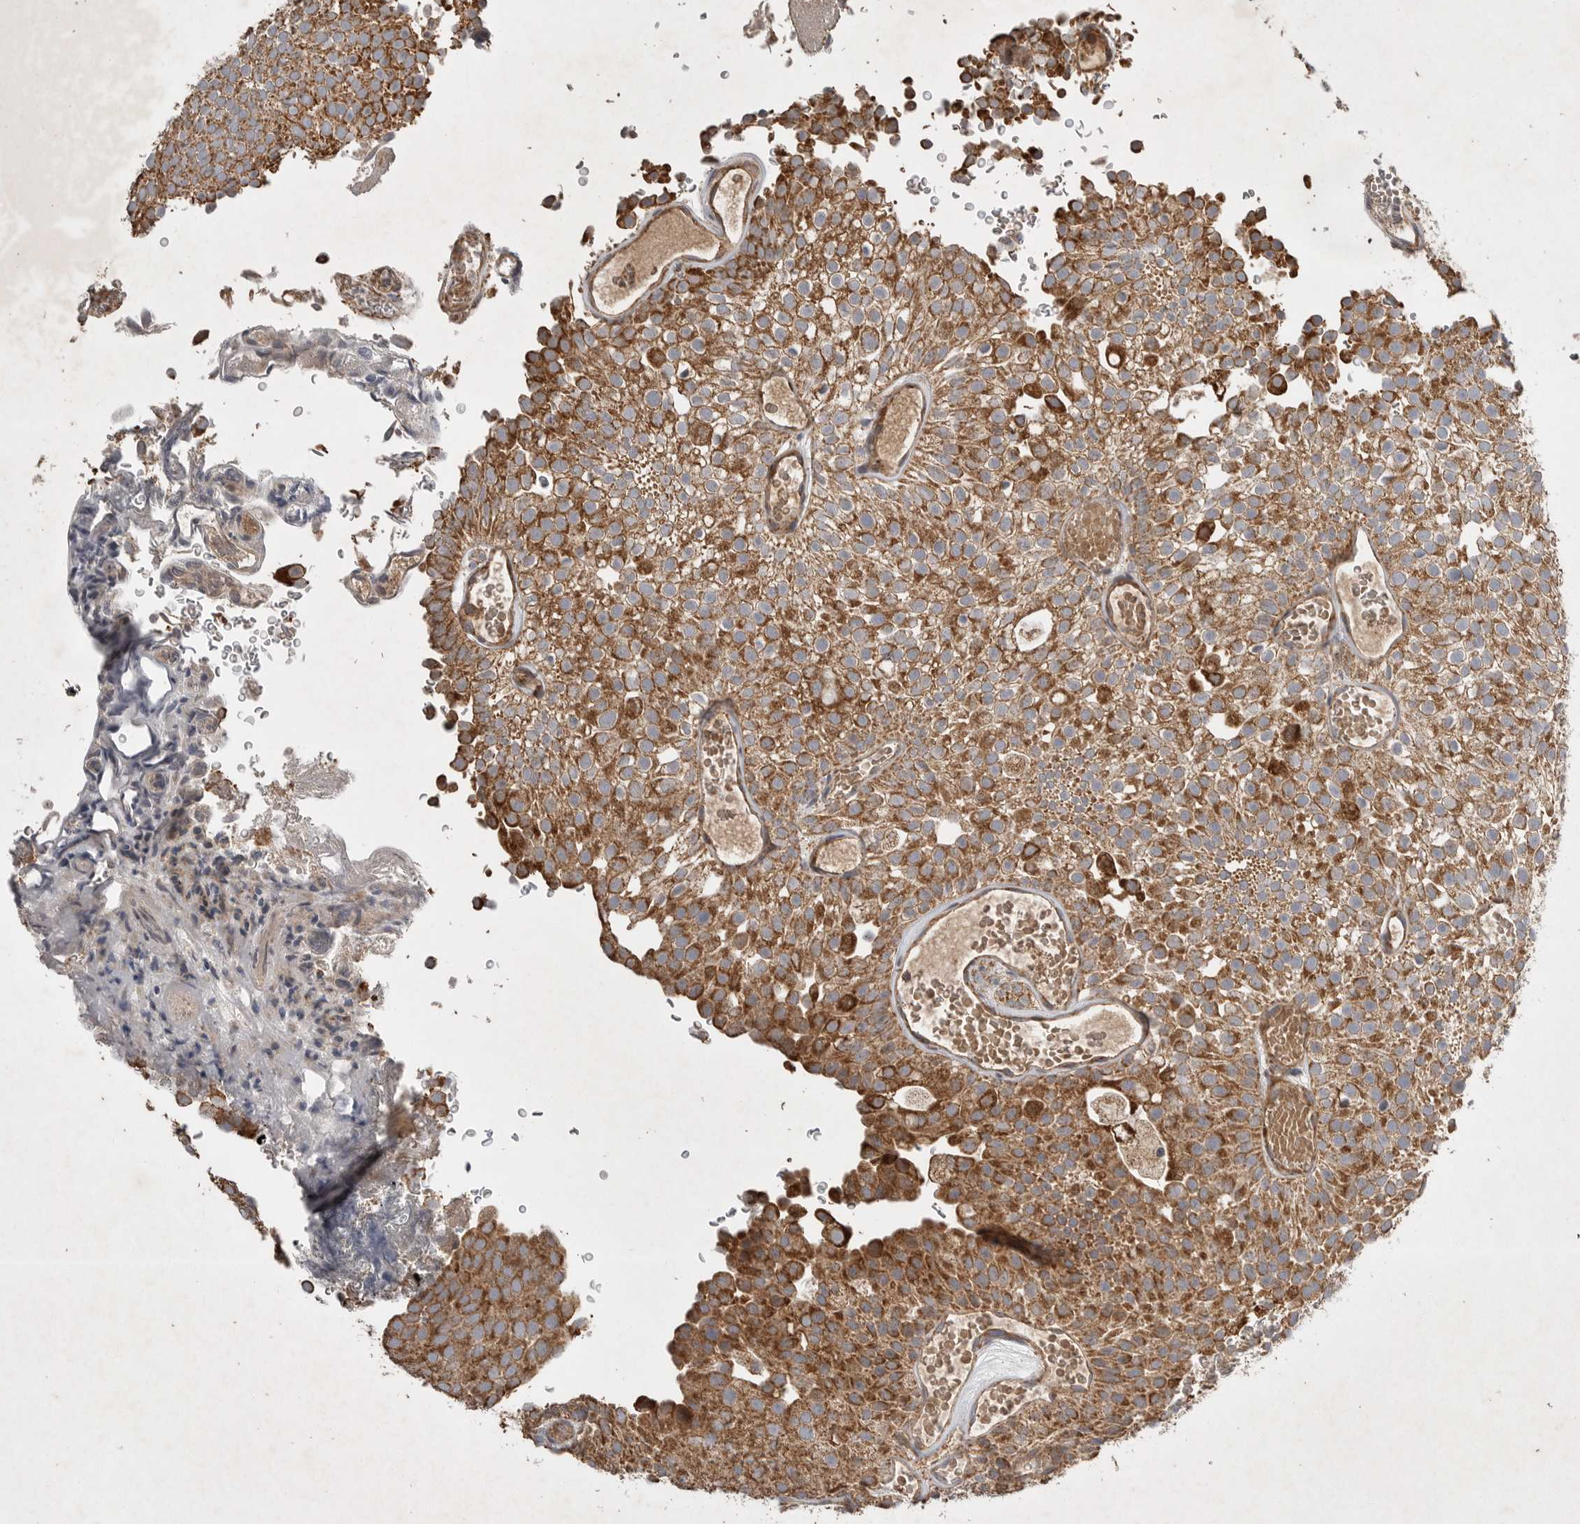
{"staining": {"intensity": "strong", "quantity": ">75%", "location": "cytoplasmic/membranous"}, "tissue": "urothelial cancer", "cell_type": "Tumor cells", "image_type": "cancer", "snomed": [{"axis": "morphology", "description": "Urothelial carcinoma, Low grade"}, {"axis": "topography", "description": "Urinary bladder"}], "caption": "This is a photomicrograph of IHC staining of low-grade urothelial carcinoma, which shows strong staining in the cytoplasmic/membranous of tumor cells.", "gene": "KIF21B", "patient": {"sex": "male", "age": 78}}